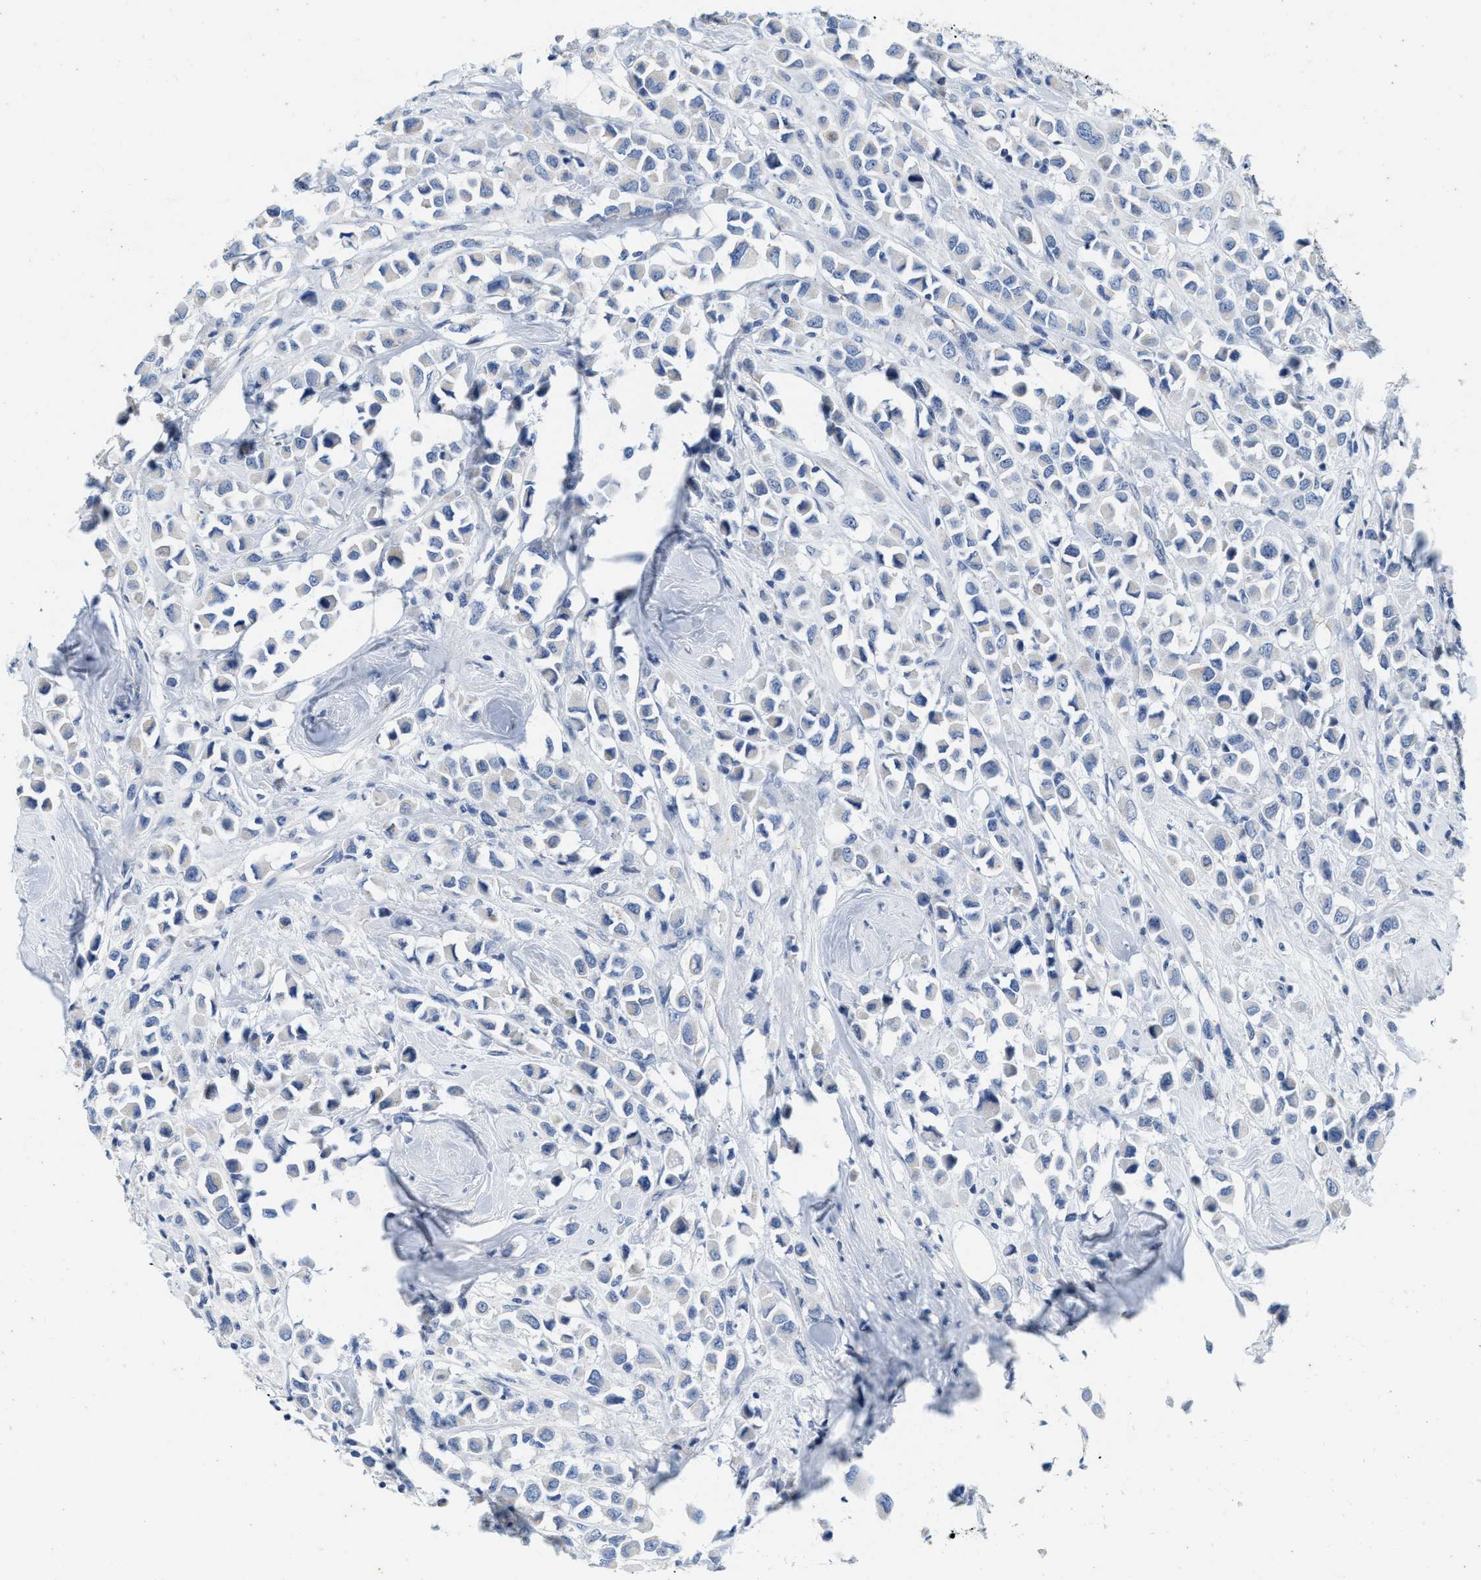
{"staining": {"intensity": "negative", "quantity": "none", "location": "none"}, "tissue": "breast cancer", "cell_type": "Tumor cells", "image_type": "cancer", "snomed": [{"axis": "morphology", "description": "Duct carcinoma"}, {"axis": "topography", "description": "Breast"}], "caption": "Protein analysis of intraductal carcinoma (breast) displays no significant positivity in tumor cells.", "gene": "ABCB11", "patient": {"sex": "female", "age": 61}}